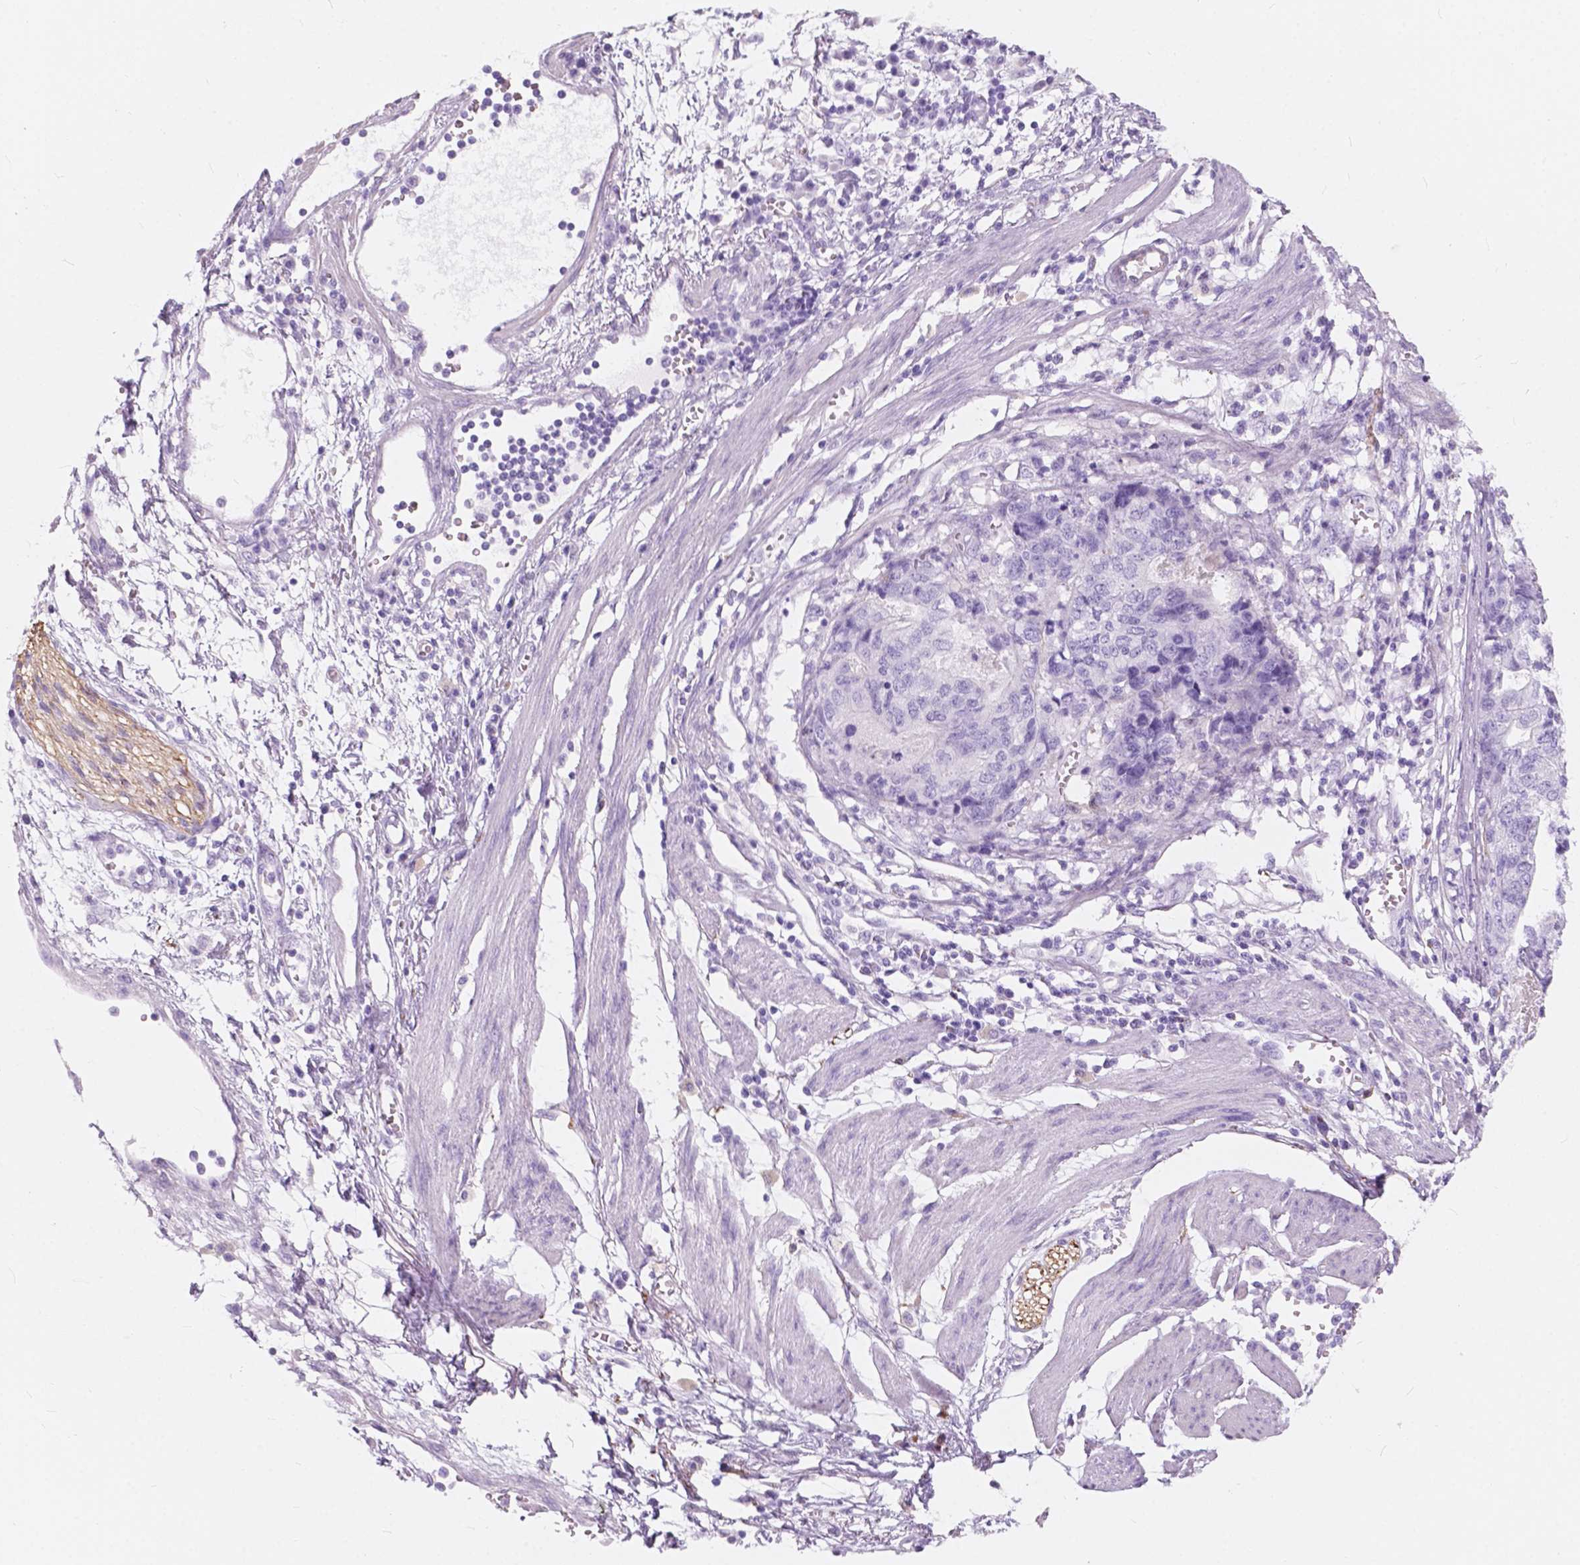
{"staining": {"intensity": "negative", "quantity": "none", "location": "none"}, "tissue": "stomach cancer", "cell_type": "Tumor cells", "image_type": "cancer", "snomed": [{"axis": "morphology", "description": "Adenocarcinoma, NOS"}, {"axis": "topography", "description": "Stomach, upper"}], "caption": "Stomach cancer (adenocarcinoma) stained for a protein using IHC reveals no positivity tumor cells.", "gene": "FXYD2", "patient": {"sex": "female", "age": 67}}